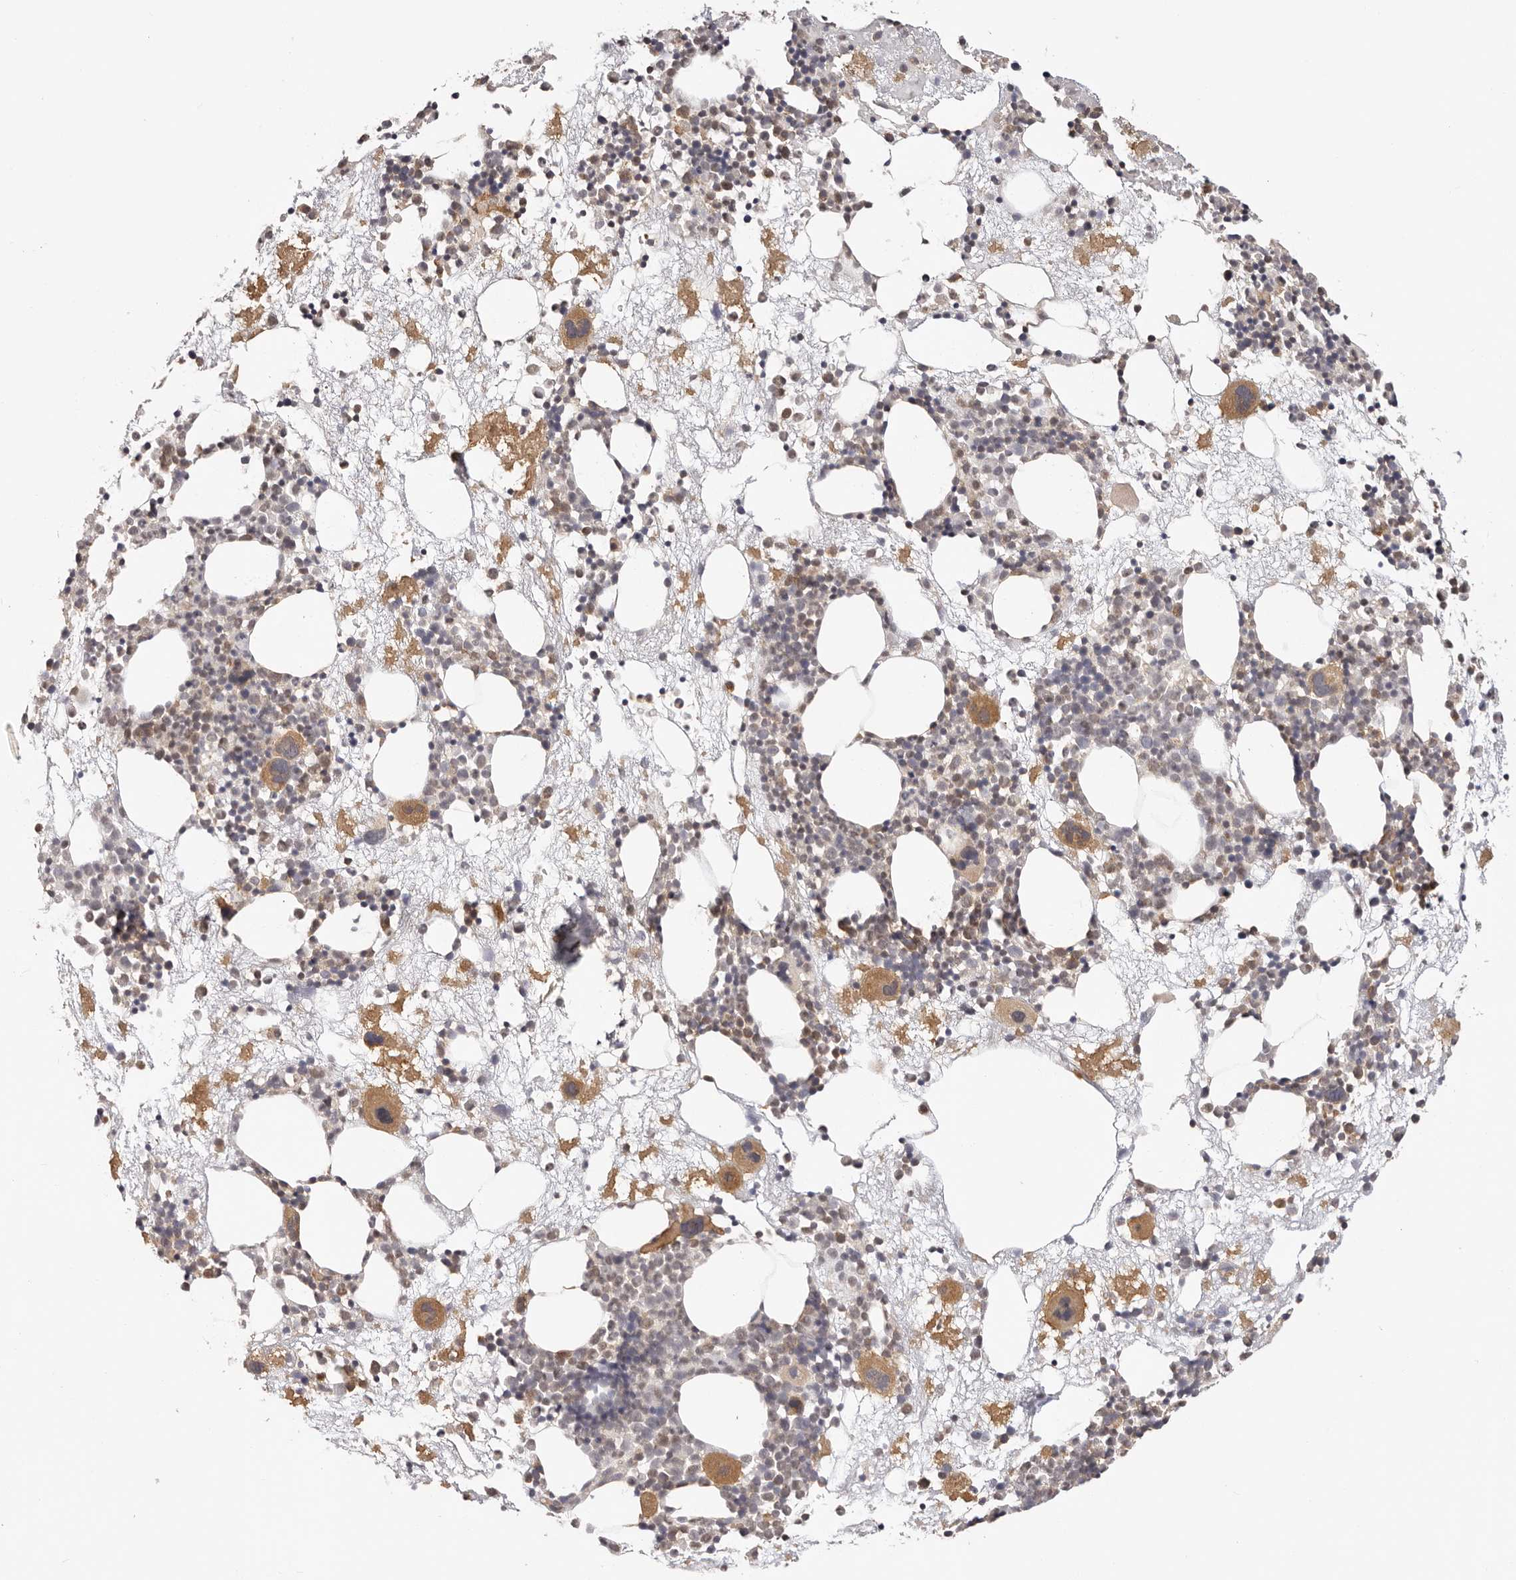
{"staining": {"intensity": "moderate", "quantity": ">75%", "location": "cytoplasmic/membranous"}, "tissue": "bone marrow", "cell_type": "Hematopoietic cells", "image_type": "normal", "snomed": [{"axis": "morphology", "description": "Normal tissue, NOS"}, {"axis": "topography", "description": "Bone marrow"}], "caption": "Immunohistochemistry (DAB) staining of unremarkable bone marrow exhibits moderate cytoplasmic/membranous protein expression in about >75% of hematopoietic cells.", "gene": "KCMF1", "patient": {"sex": "male", "age": 50}}